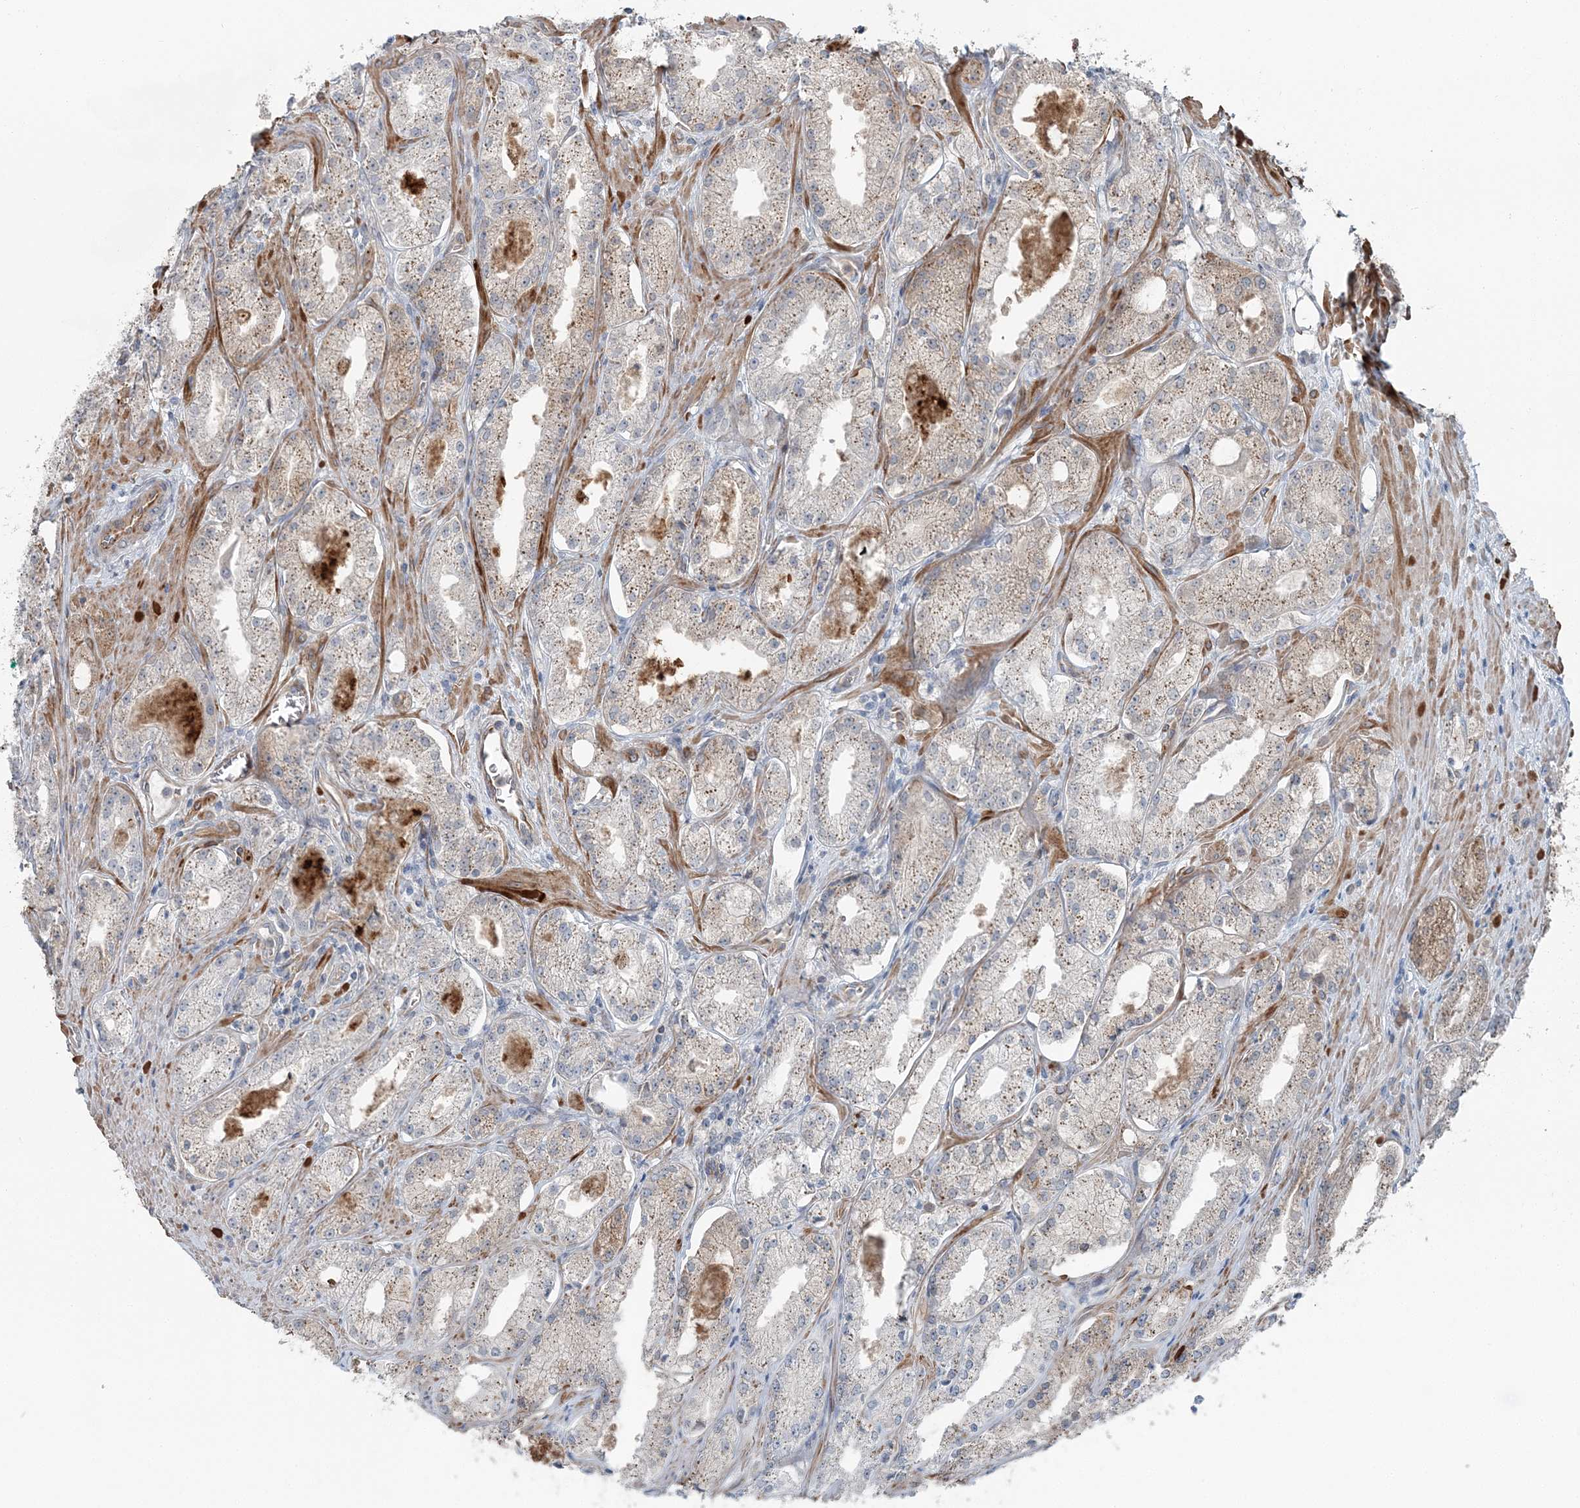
{"staining": {"intensity": "moderate", "quantity": "25%-75%", "location": "cytoplasmic/membranous"}, "tissue": "prostate cancer", "cell_type": "Tumor cells", "image_type": "cancer", "snomed": [{"axis": "morphology", "description": "Adenocarcinoma, Low grade"}, {"axis": "topography", "description": "Prostate"}], "caption": "Approximately 25%-75% of tumor cells in human low-grade adenocarcinoma (prostate) reveal moderate cytoplasmic/membranous protein expression as visualized by brown immunohistochemical staining.", "gene": "FBXL17", "patient": {"sex": "male", "age": 69}}